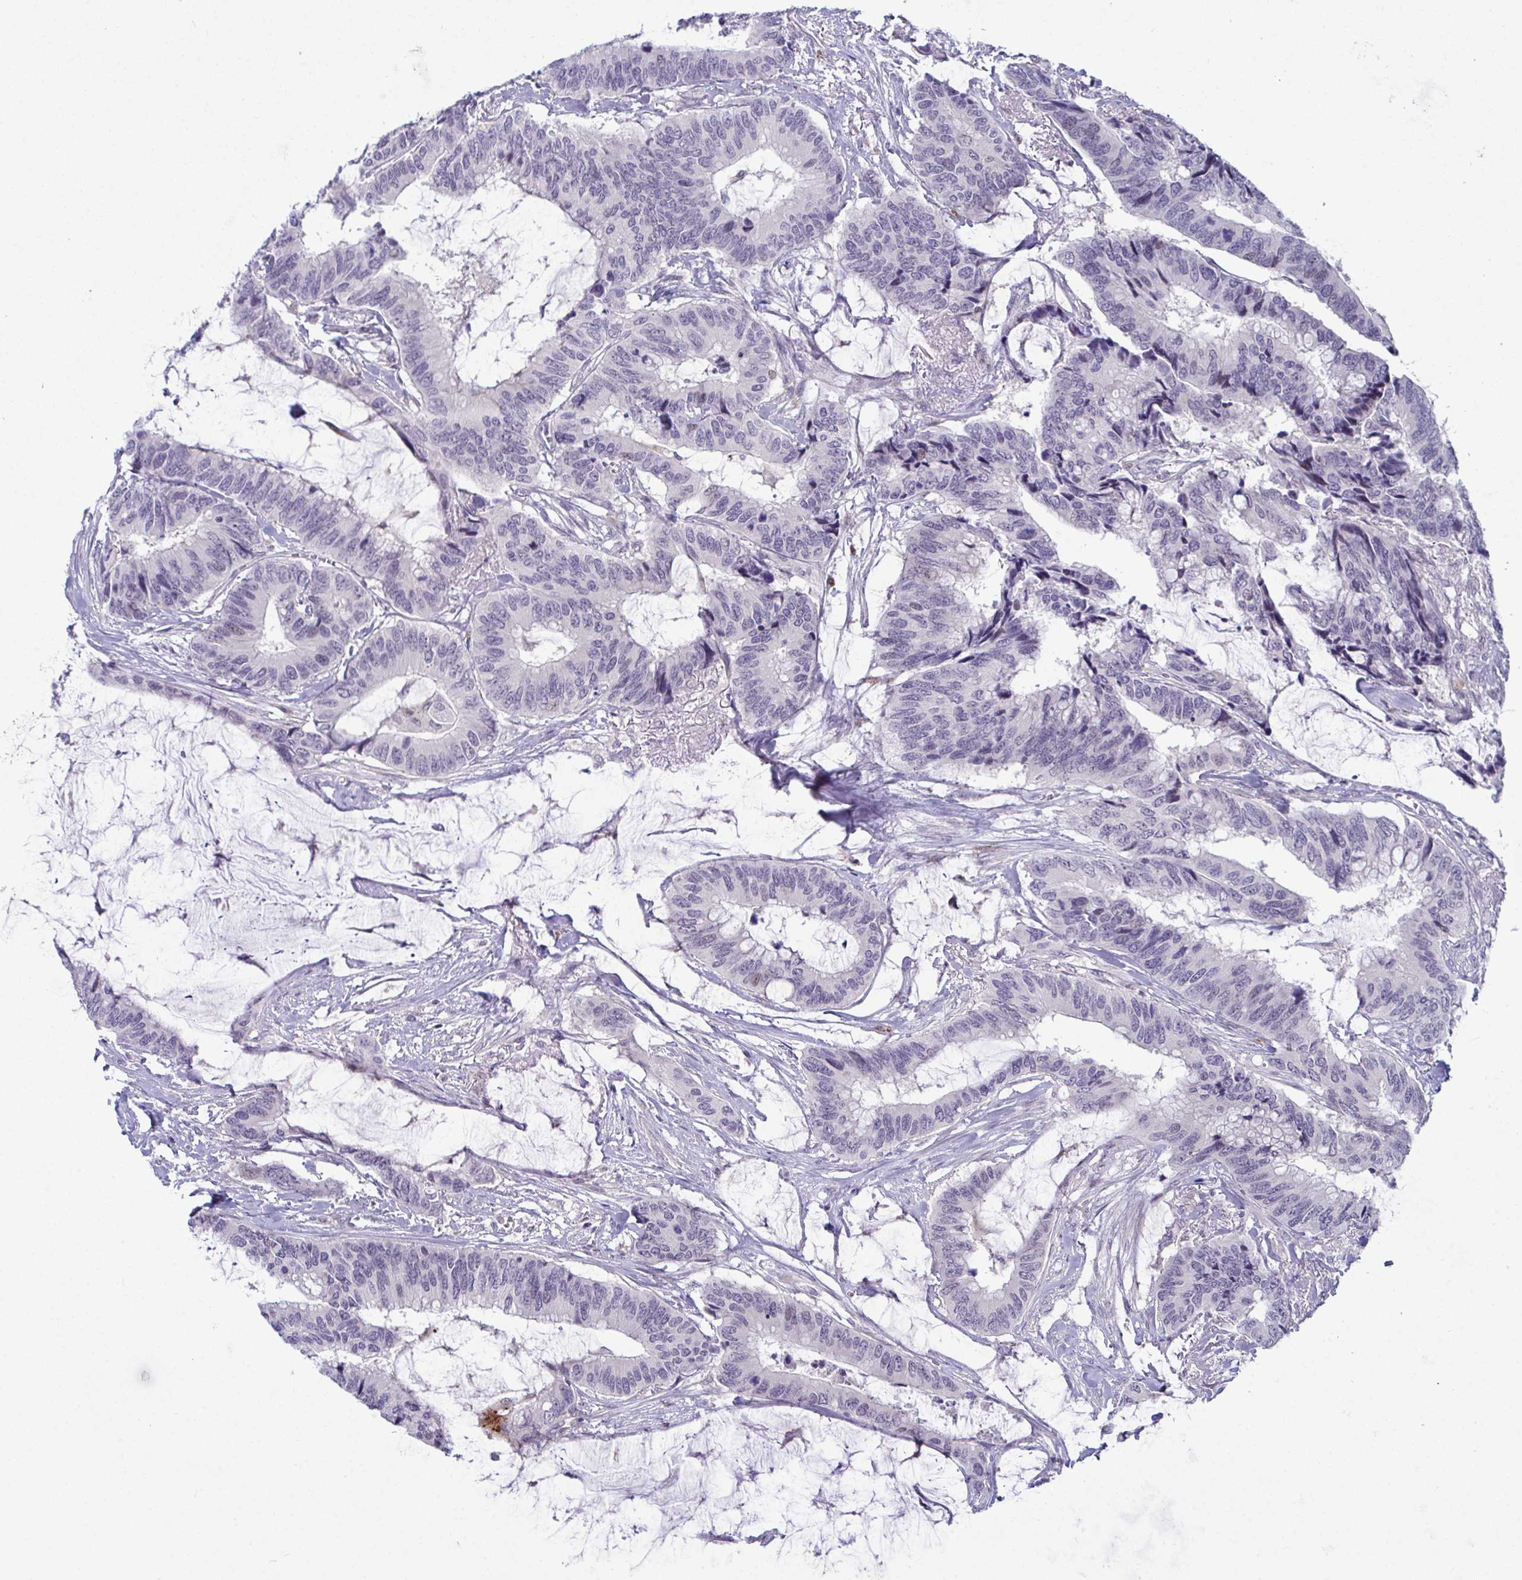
{"staining": {"intensity": "negative", "quantity": "none", "location": "none"}, "tissue": "colorectal cancer", "cell_type": "Tumor cells", "image_type": "cancer", "snomed": [{"axis": "morphology", "description": "Adenocarcinoma, NOS"}, {"axis": "topography", "description": "Rectum"}], "caption": "There is no significant positivity in tumor cells of colorectal cancer (adenocarcinoma).", "gene": "USP35", "patient": {"sex": "female", "age": 59}}